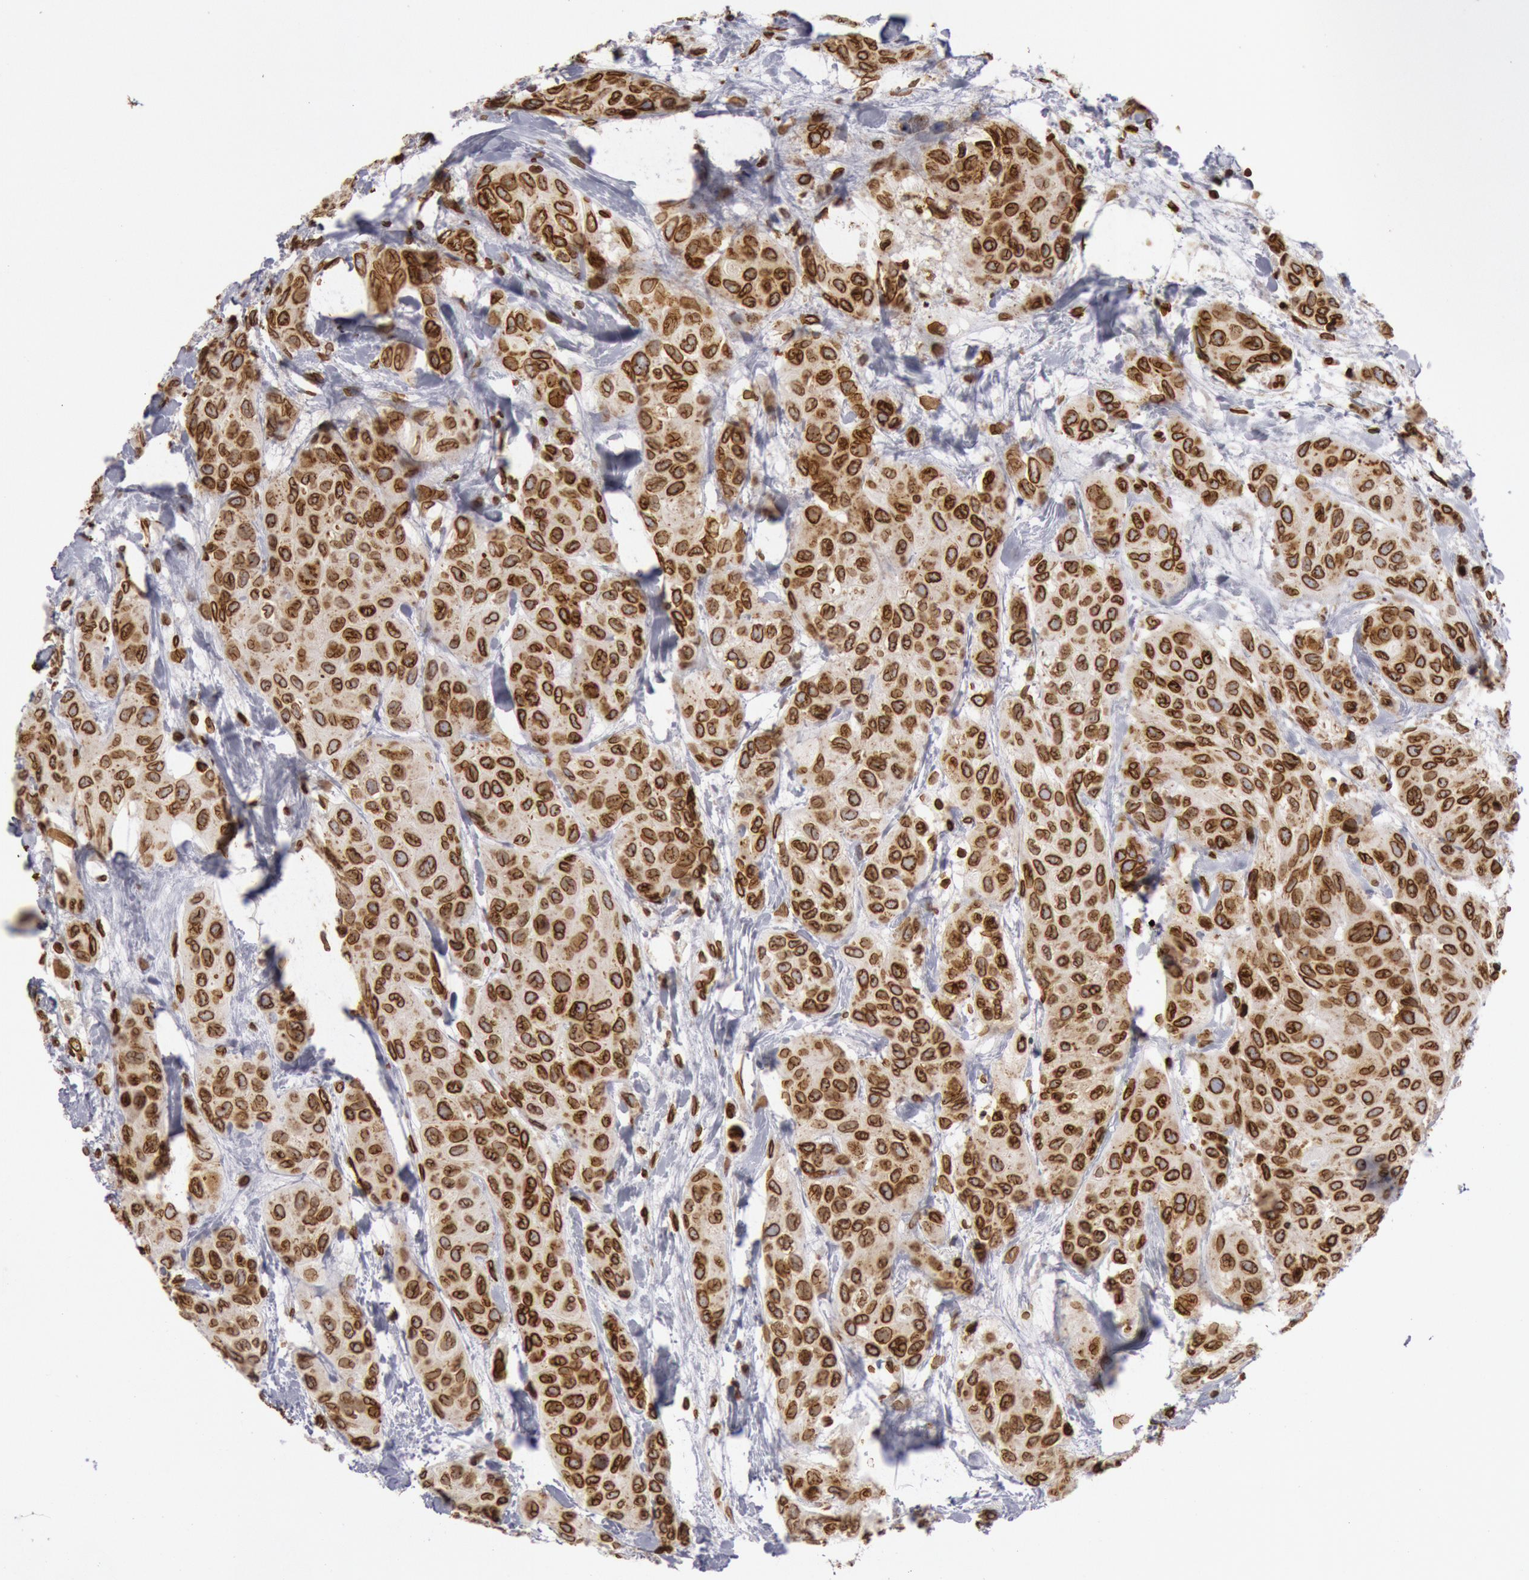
{"staining": {"intensity": "strong", "quantity": ">75%", "location": "nuclear"}, "tissue": "breast cancer", "cell_type": "Tumor cells", "image_type": "cancer", "snomed": [{"axis": "morphology", "description": "Duct carcinoma"}, {"axis": "topography", "description": "Breast"}], "caption": "Immunohistochemistry staining of breast cancer (invasive ductal carcinoma), which displays high levels of strong nuclear positivity in about >75% of tumor cells indicating strong nuclear protein positivity. The staining was performed using DAB (brown) for protein detection and nuclei were counterstained in hematoxylin (blue).", "gene": "SUN2", "patient": {"sex": "female", "age": 68}}